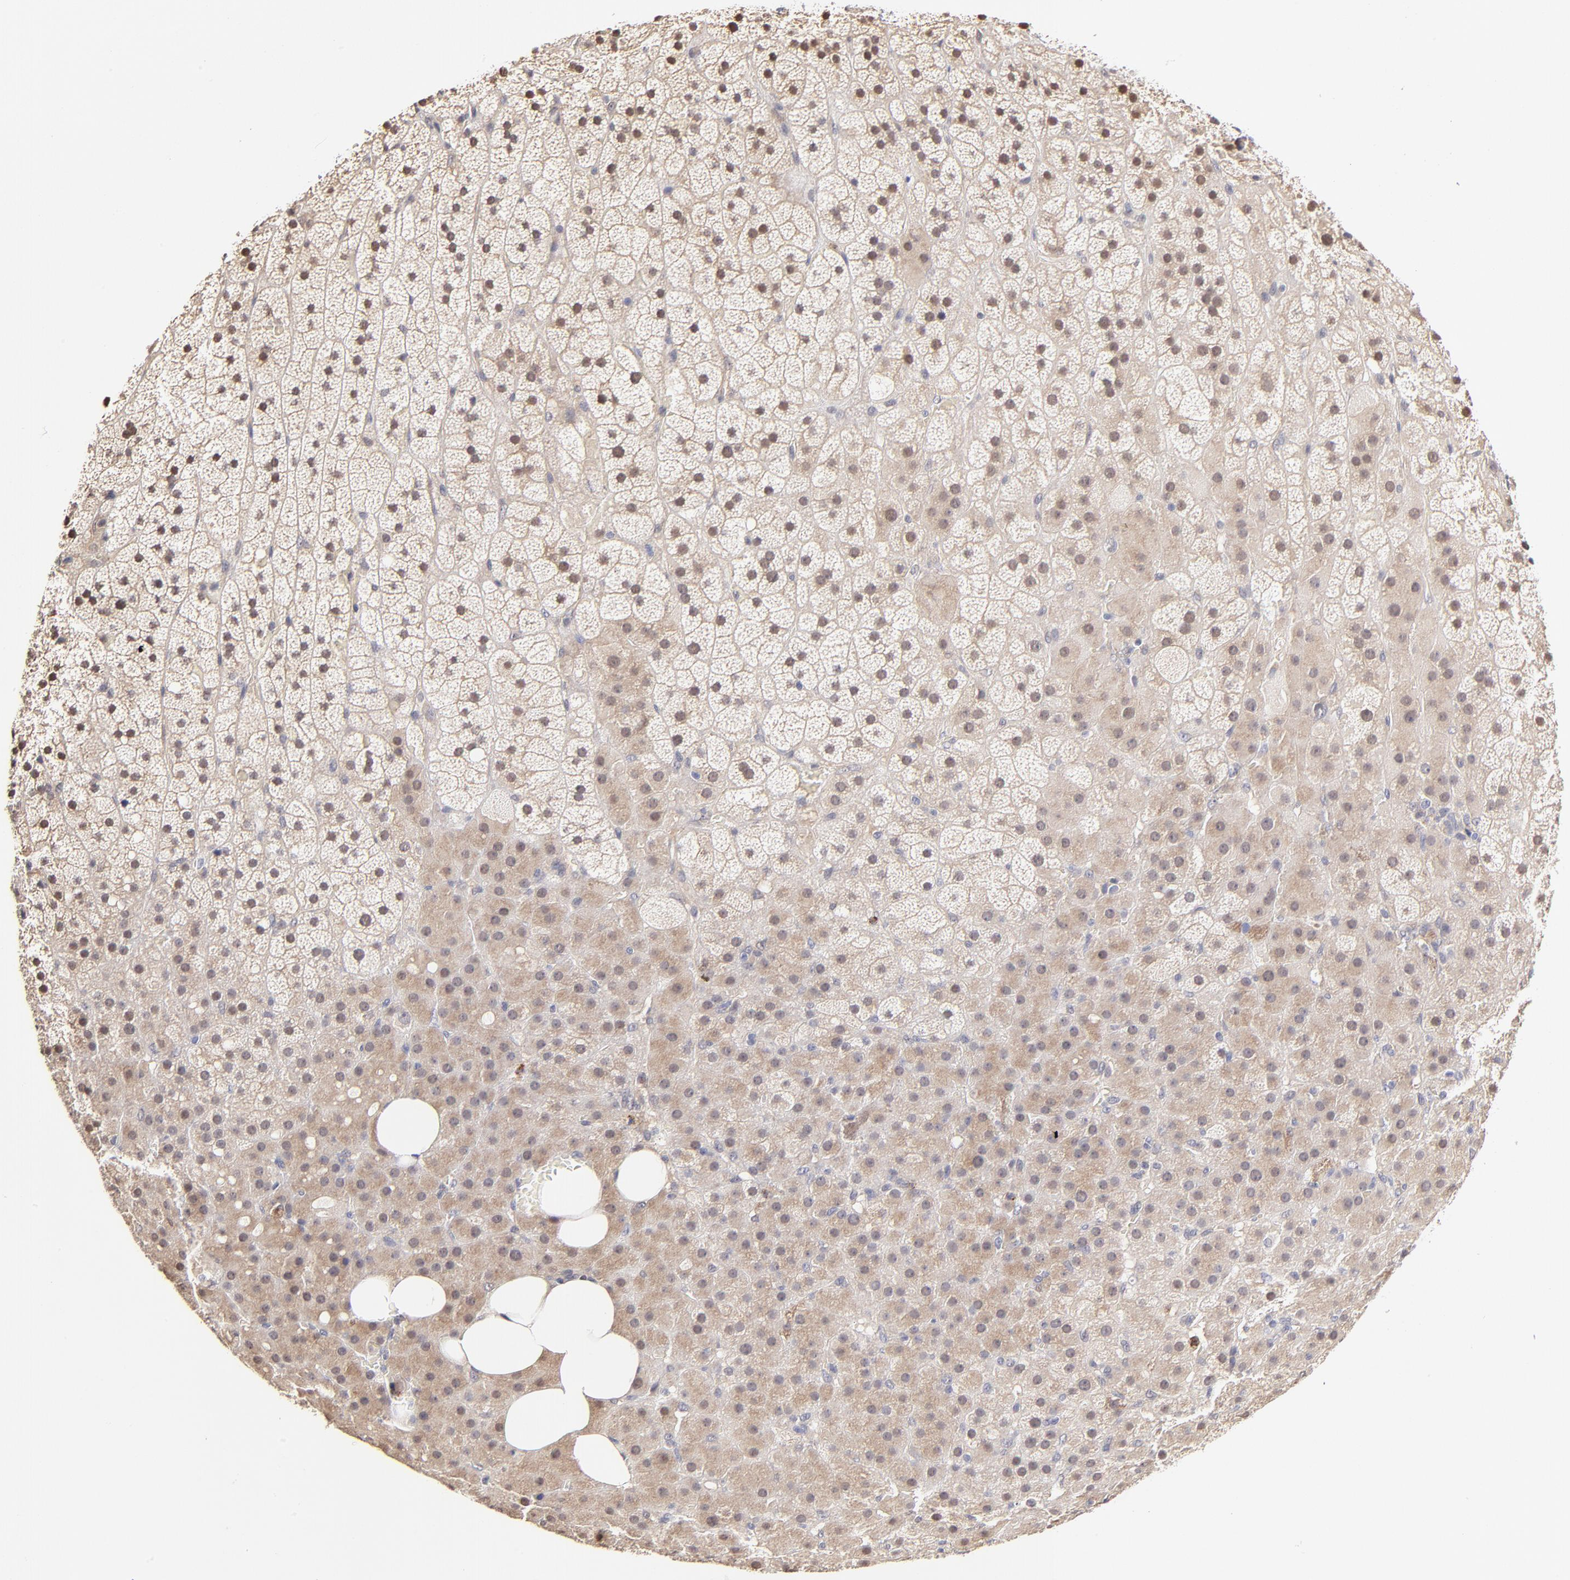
{"staining": {"intensity": "moderate", "quantity": ">75%", "location": "cytoplasmic/membranous,nuclear"}, "tissue": "adrenal gland", "cell_type": "Glandular cells", "image_type": "normal", "snomed": [{"axis": "morphology", "description": "Normal tissue, NOS"}, {"axis": "topography", "description": "Adrenal gland"}], "caption": "A medium amount of moderate cytoplasmic/membranous,nuclear staining is identified in approximately >75% of glandular cells in normal adrenal gland. Ihc stains the protein of interest in brown and the nuclei are stained blue.", "gene": "ZNF10", "patient": {"sex": "male", "age": 35}}